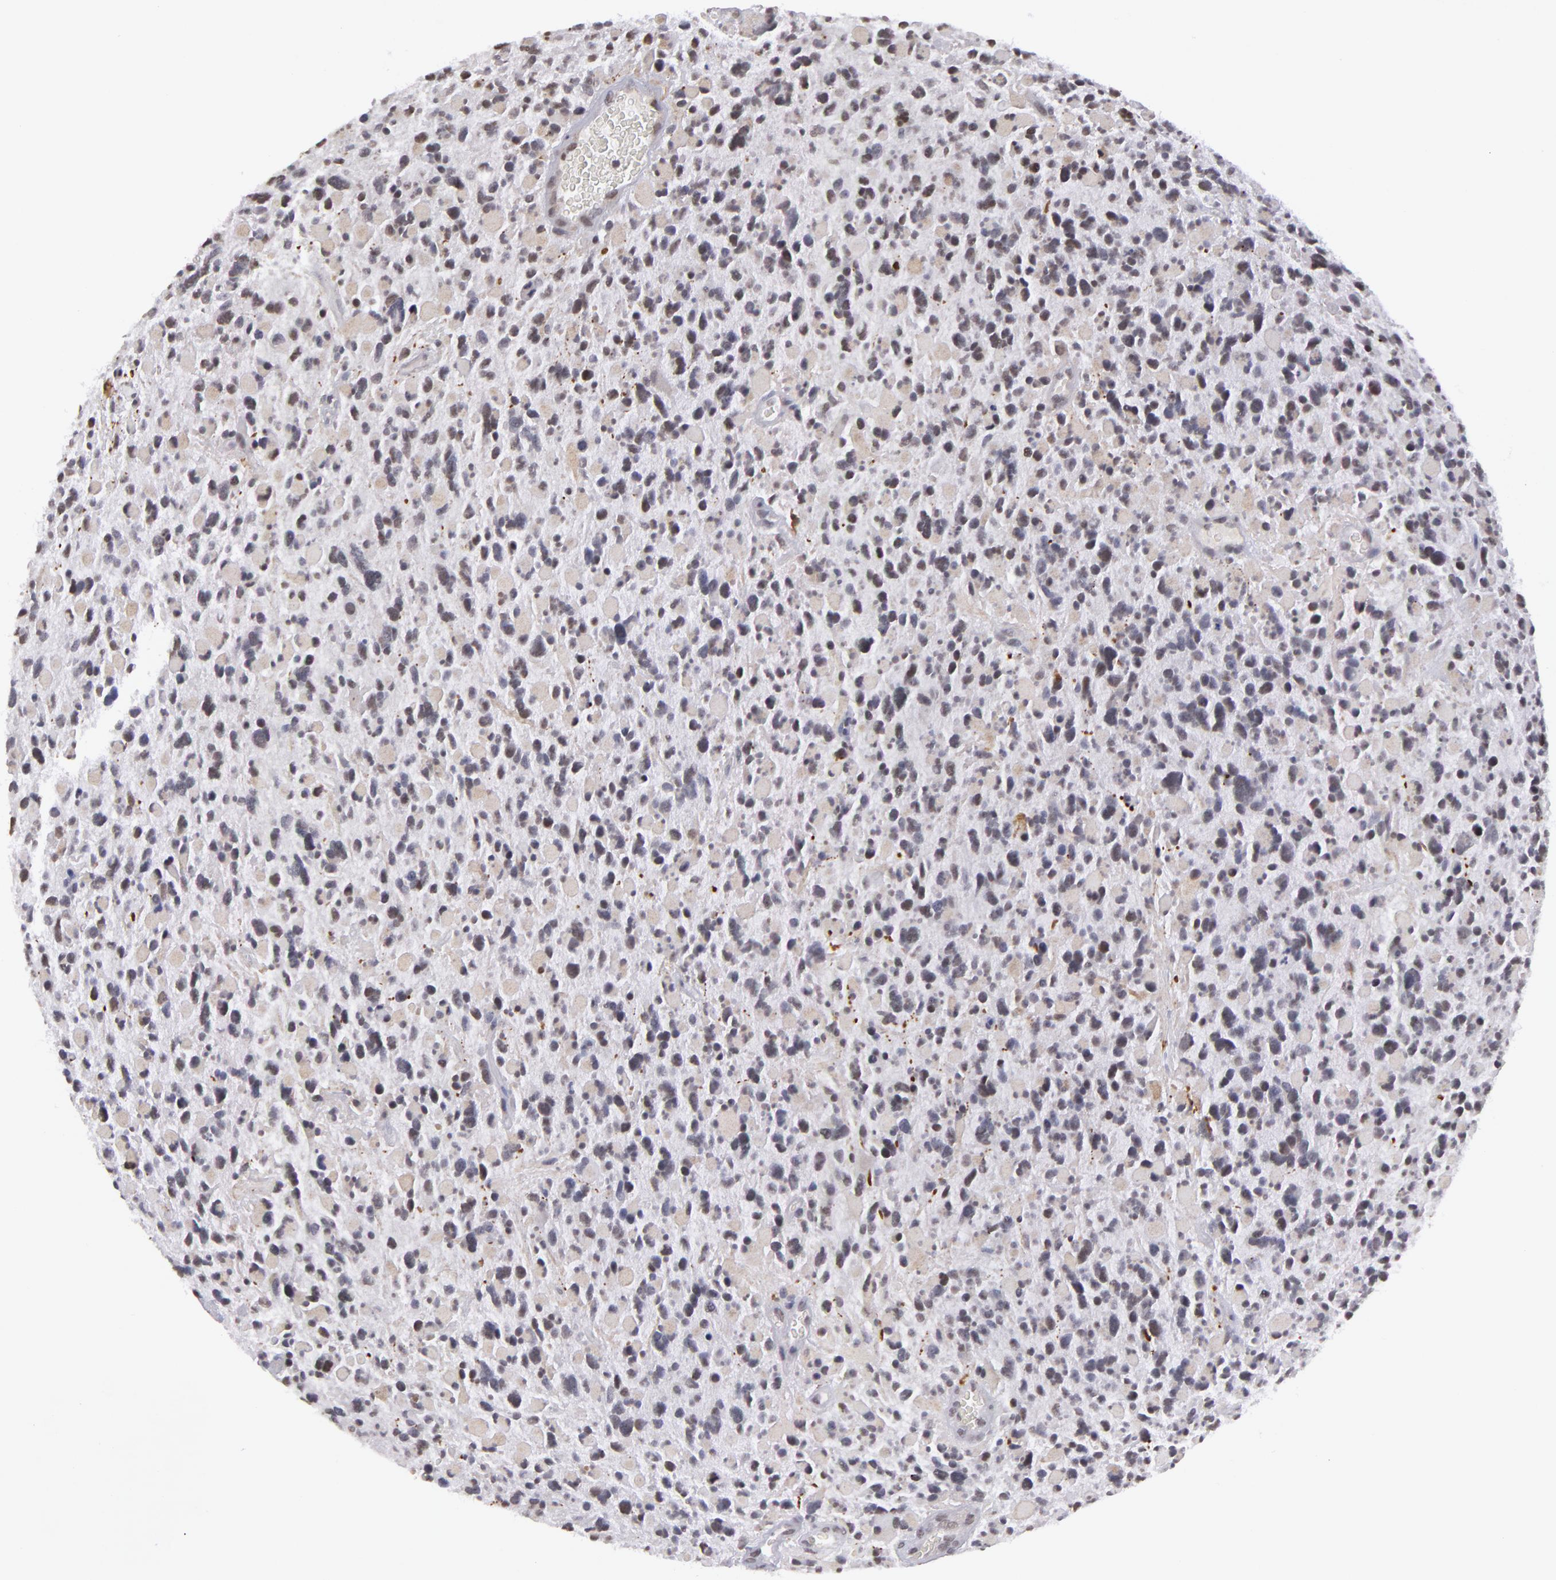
{"staining": {"intensity": "negative", "quantity": "none", "location": "none"}, "tissue": "glioma", "cell_type": "Tumor cells", "image_type": "cancer", "snomed": [{"axis": "morphology", "description": "Glioma, malignant, High grade"}, {"axis": "topography", "description": "Brain"}], "caption": "This is an immunohistochemistry (IHC) photomicrograph of human glioma. There is no positivity in tumor cells.", "gene": "RRP7A", "patient": {"sex": "female", "age": 37}}